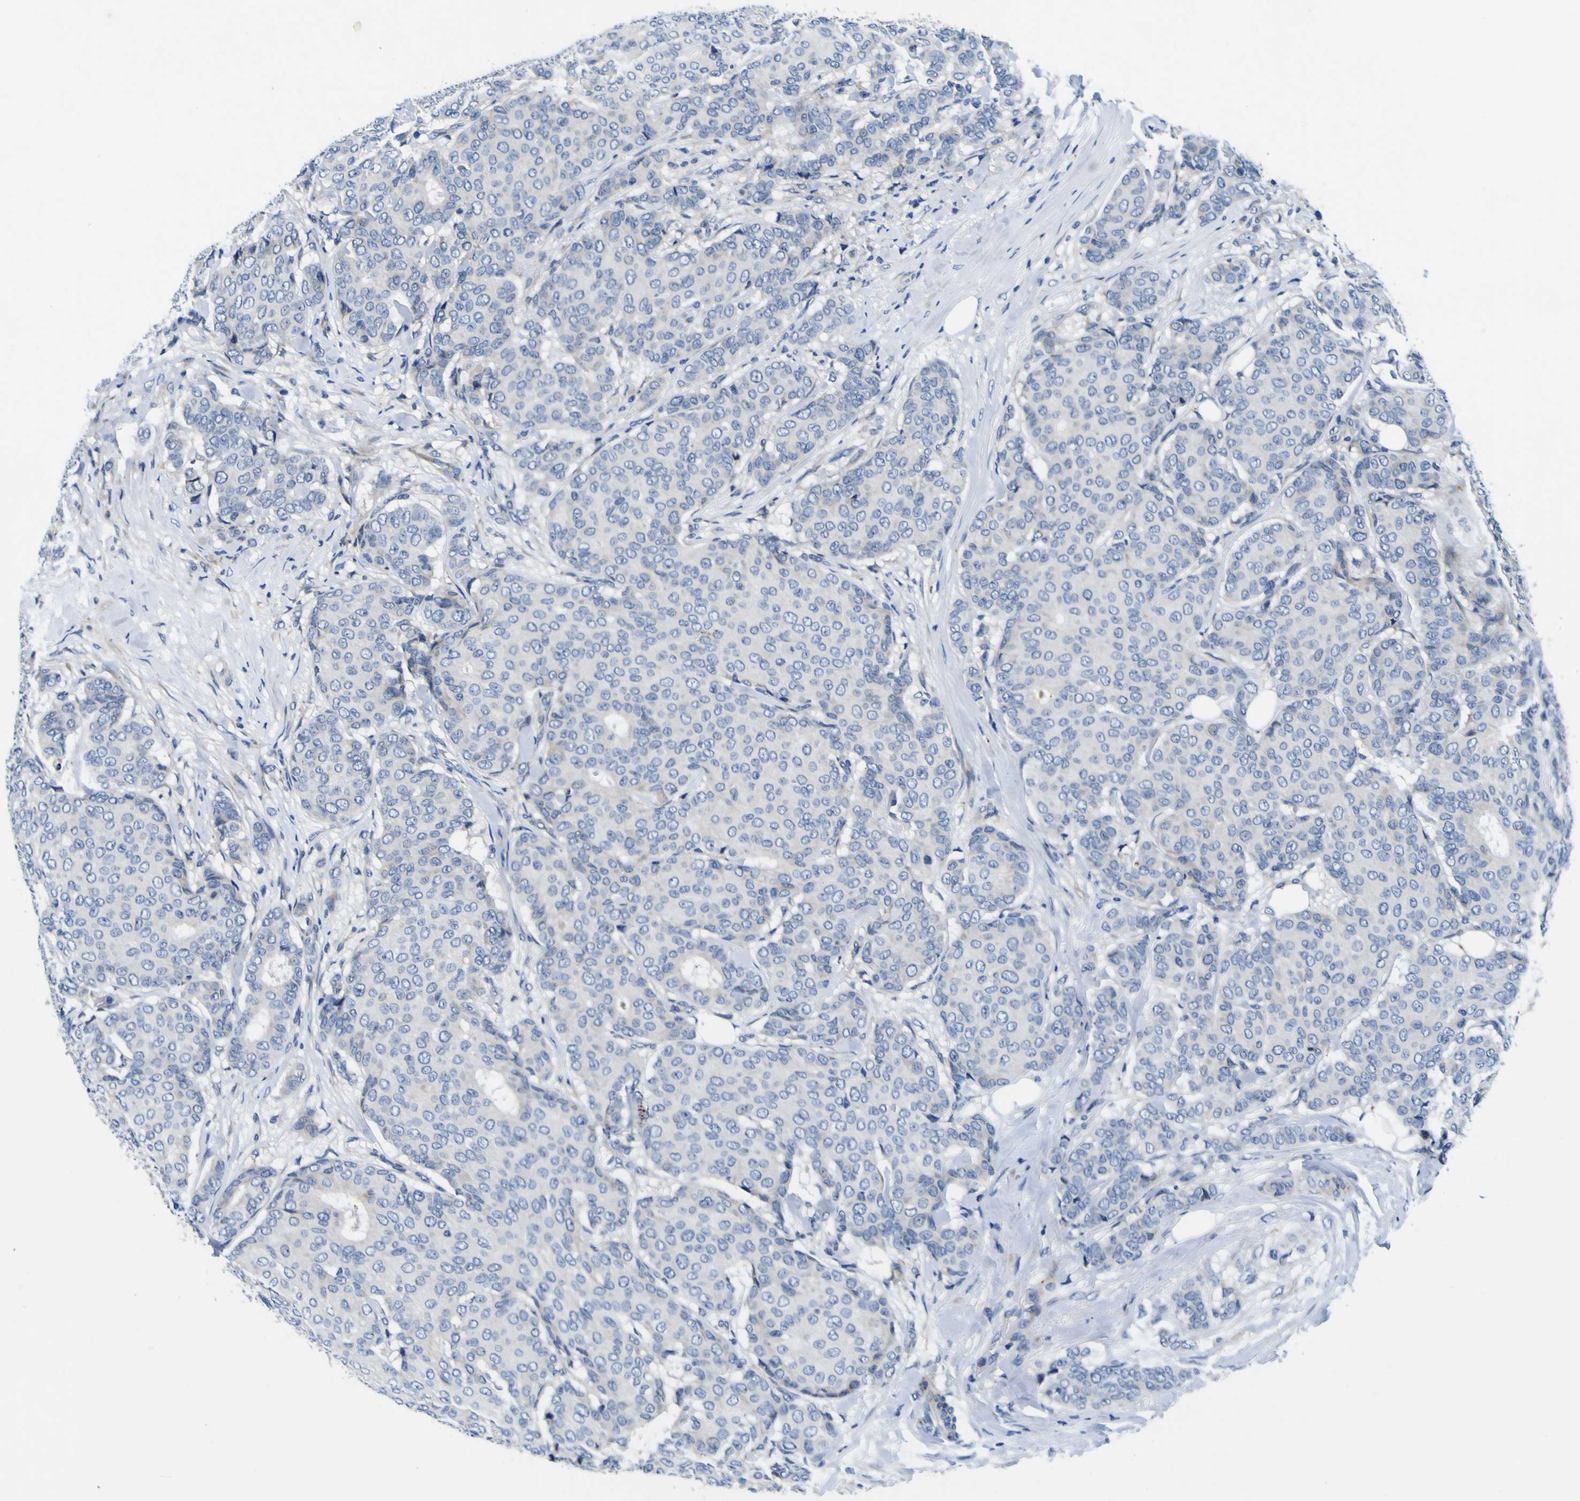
{"staining": {"intensity": "negative", "quantity": "none", "location": "none"}, "tissue": "breast cancer", "cell_type": "Tumor cells", "image_type": "cancer", "snomed": [{"axis": "morphology", "description": "Duct carcinoma"}, {"axis": "topography", "description": "Breast"}], "caption": "DAB (3,3'-diaminobenzidine) immunohistochemical staining of human breast cancer (infiltrating ductal carcinoma) displays no significant expression in tumor cells.", "gene": "AGAP3", "patient": {"sex": "female", "age": 75}}